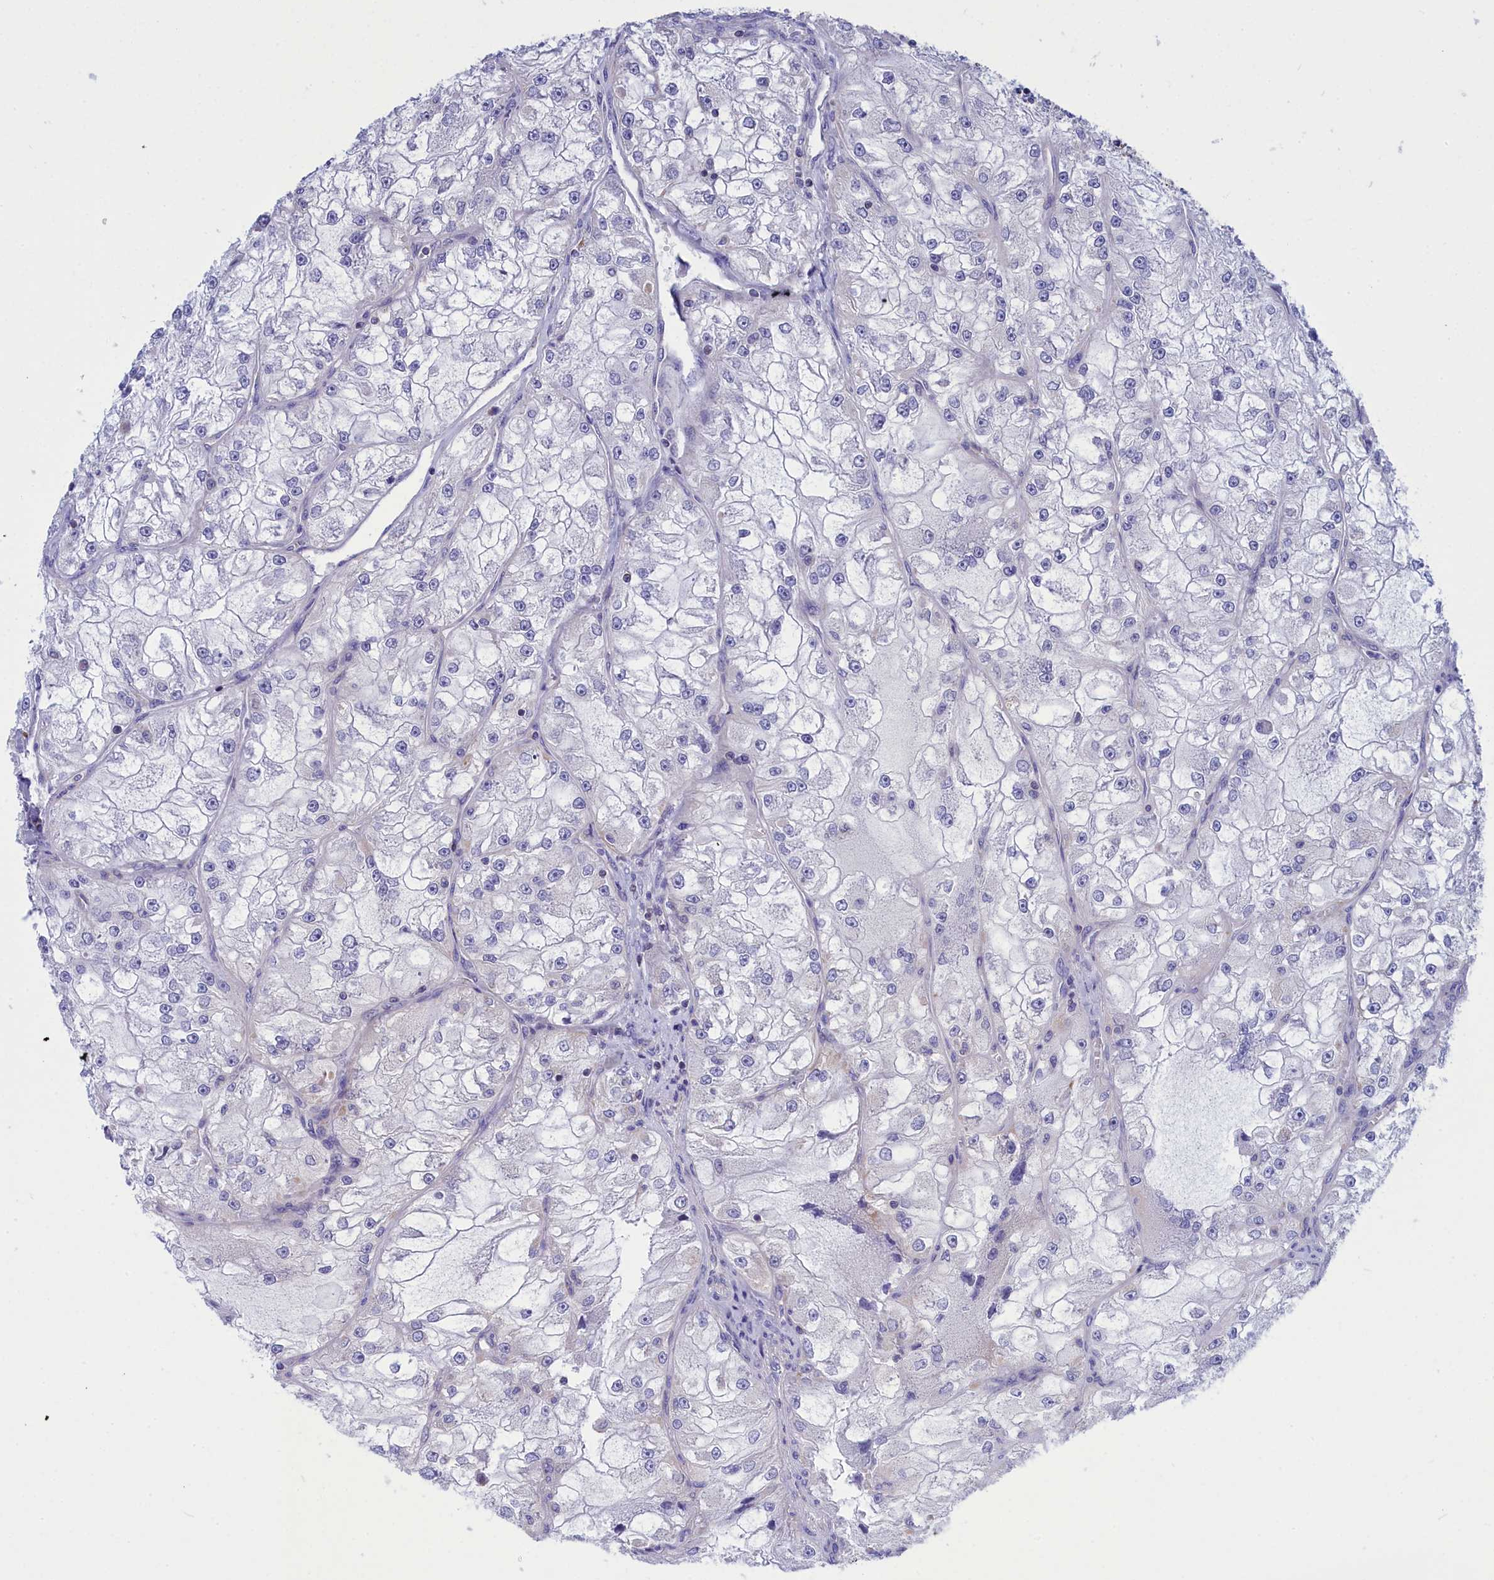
{"staining": {"intensity": "negative", "quantity": "none", "location": "none"}, "tissue": "renal cancer", "cell_type": "Tumor cells", "image_type": "cancer", "snomed": [{"axis": "morphology", "description": "Adenocarcinoma, NOS"}, {"axis": "topography", "description": "Kidney"}], "caption": "DAB immunohistochemical staining of human adenocarcinoma (renal) shows no significant expression in tumor cells.", "gene": "CCRL2", "patient": {"sex": "female", "age": 72}}